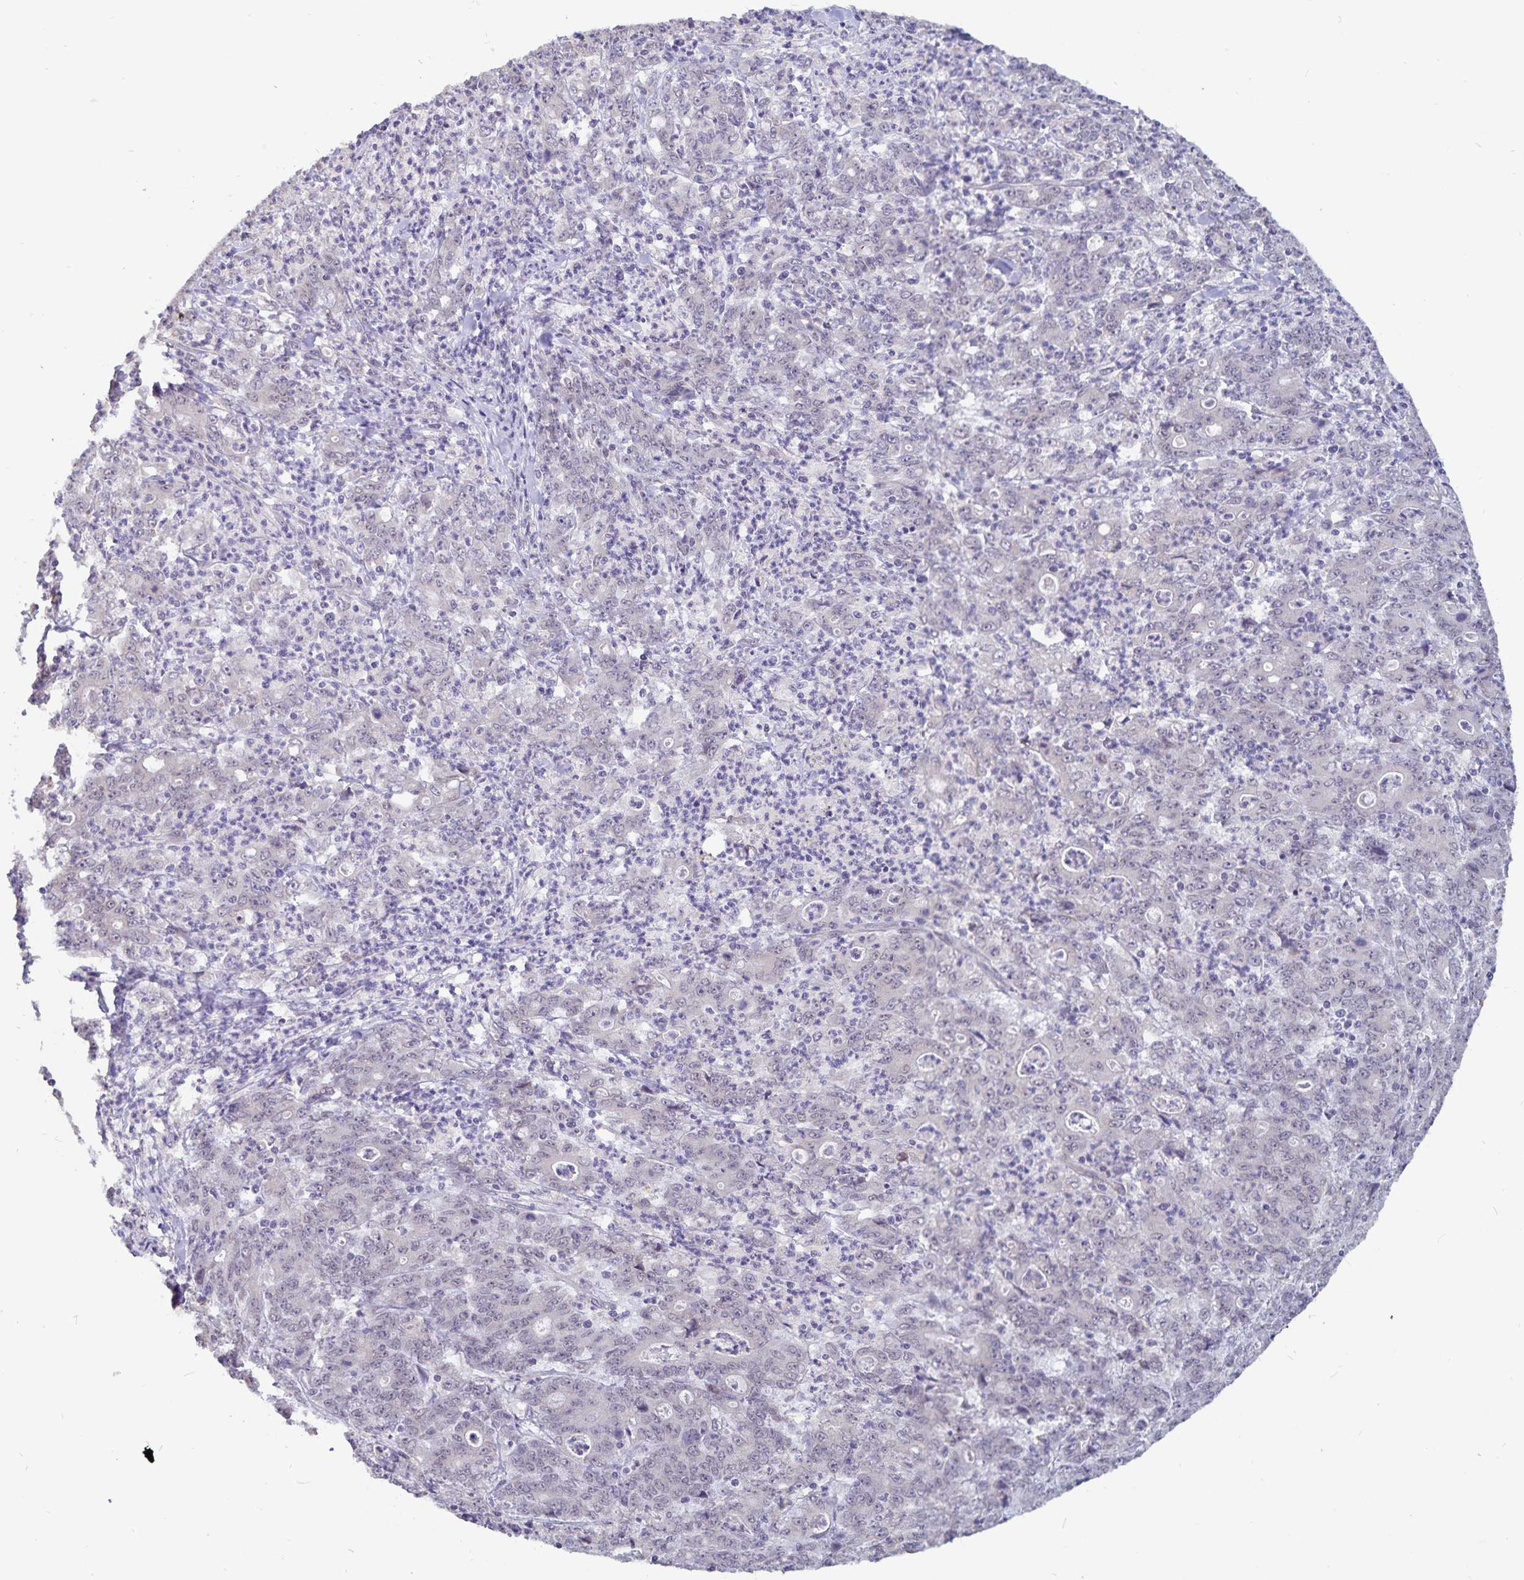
{"staining": {"intensity": "negative", "quantity": "none", "location": "none"}, "tissue": "stomach cancer", "cell_type": "Tumor cells", "image_type": "cancer", "snomed": [{"axis": "morphology", "description": "Adenocarcinoma, NOS"}, {"axis": "topography", "description": "Stomach, lower"}], "caption": "This photomicrograph is of stomach adenocarcinoma stained with immunohistochemistry to label a protein in brown with the nuclei are counter-stained blue. There is no positivity in tumor cells. Nuclei are stained in blue.", "gene": "ATP2A2", "patient": {"sex": "female", "age": 71}}